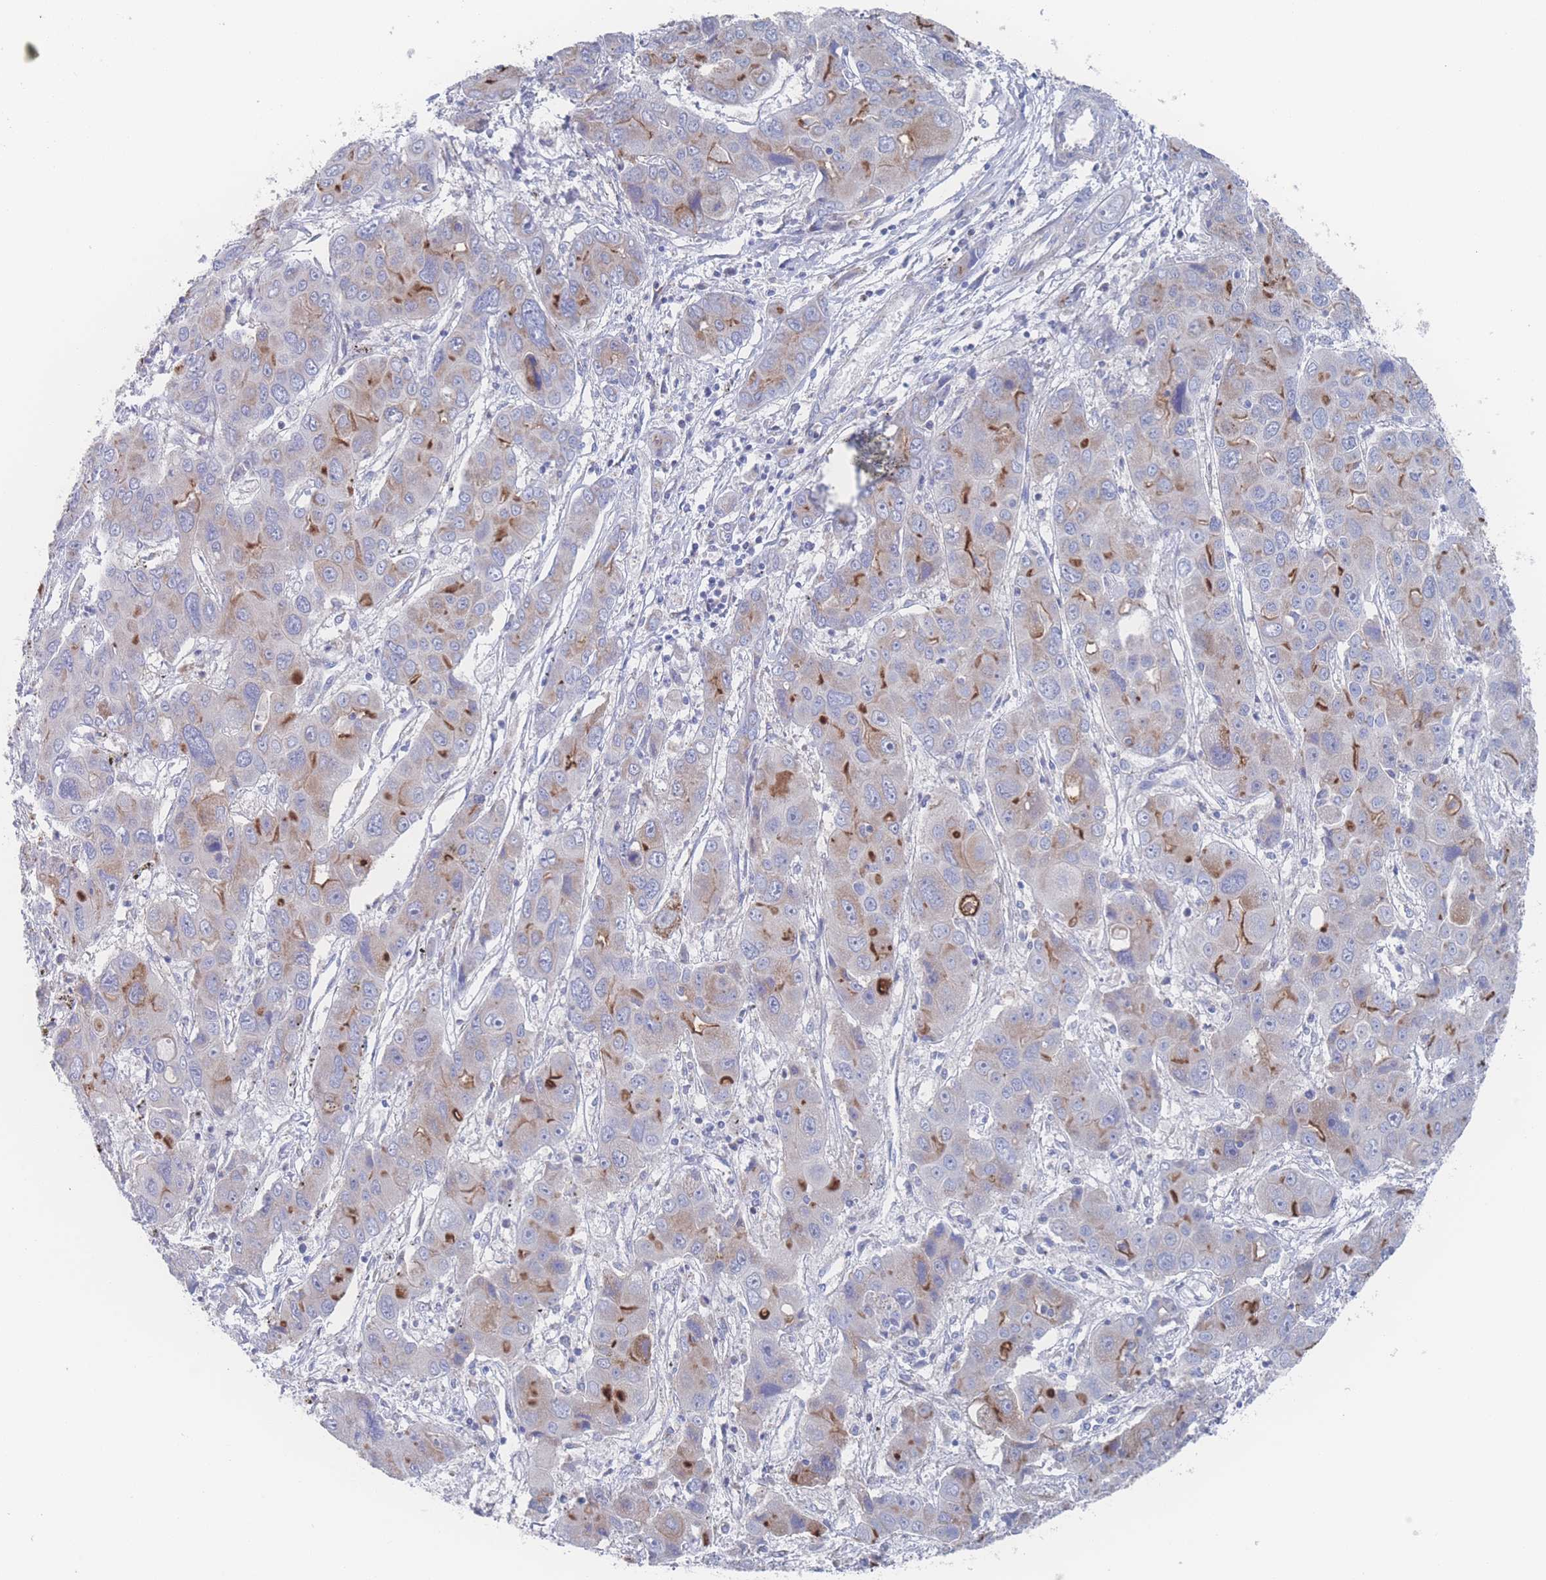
{"staining": {"intensity": "moderate", "quantity": "25%-75%", "location": "cytoplasmic/membranous"}, "tissue": "liver cancer", "cell_type": "Tumor cells", "image_type": "cancer", "snomed": [{"axis": "morphology", "description": "Cholangiocarcinoma"}, {"axis": "topography", "description": "Liver"}], "caption": "Immunohistochemical staining of human liver cancer (cholangiocarcinoma) reveals moderate cytoplasmic/membranous protein expression in about 25%-75% of tumor cells. The staining was performed using DAB (3,3'-diaminobenzidine), with brown indicating positive protein expression. Nuclei are stained blue with hematoxylin.", "gene": "SNPH", "patient": {"sex": "male", "age": 67}}